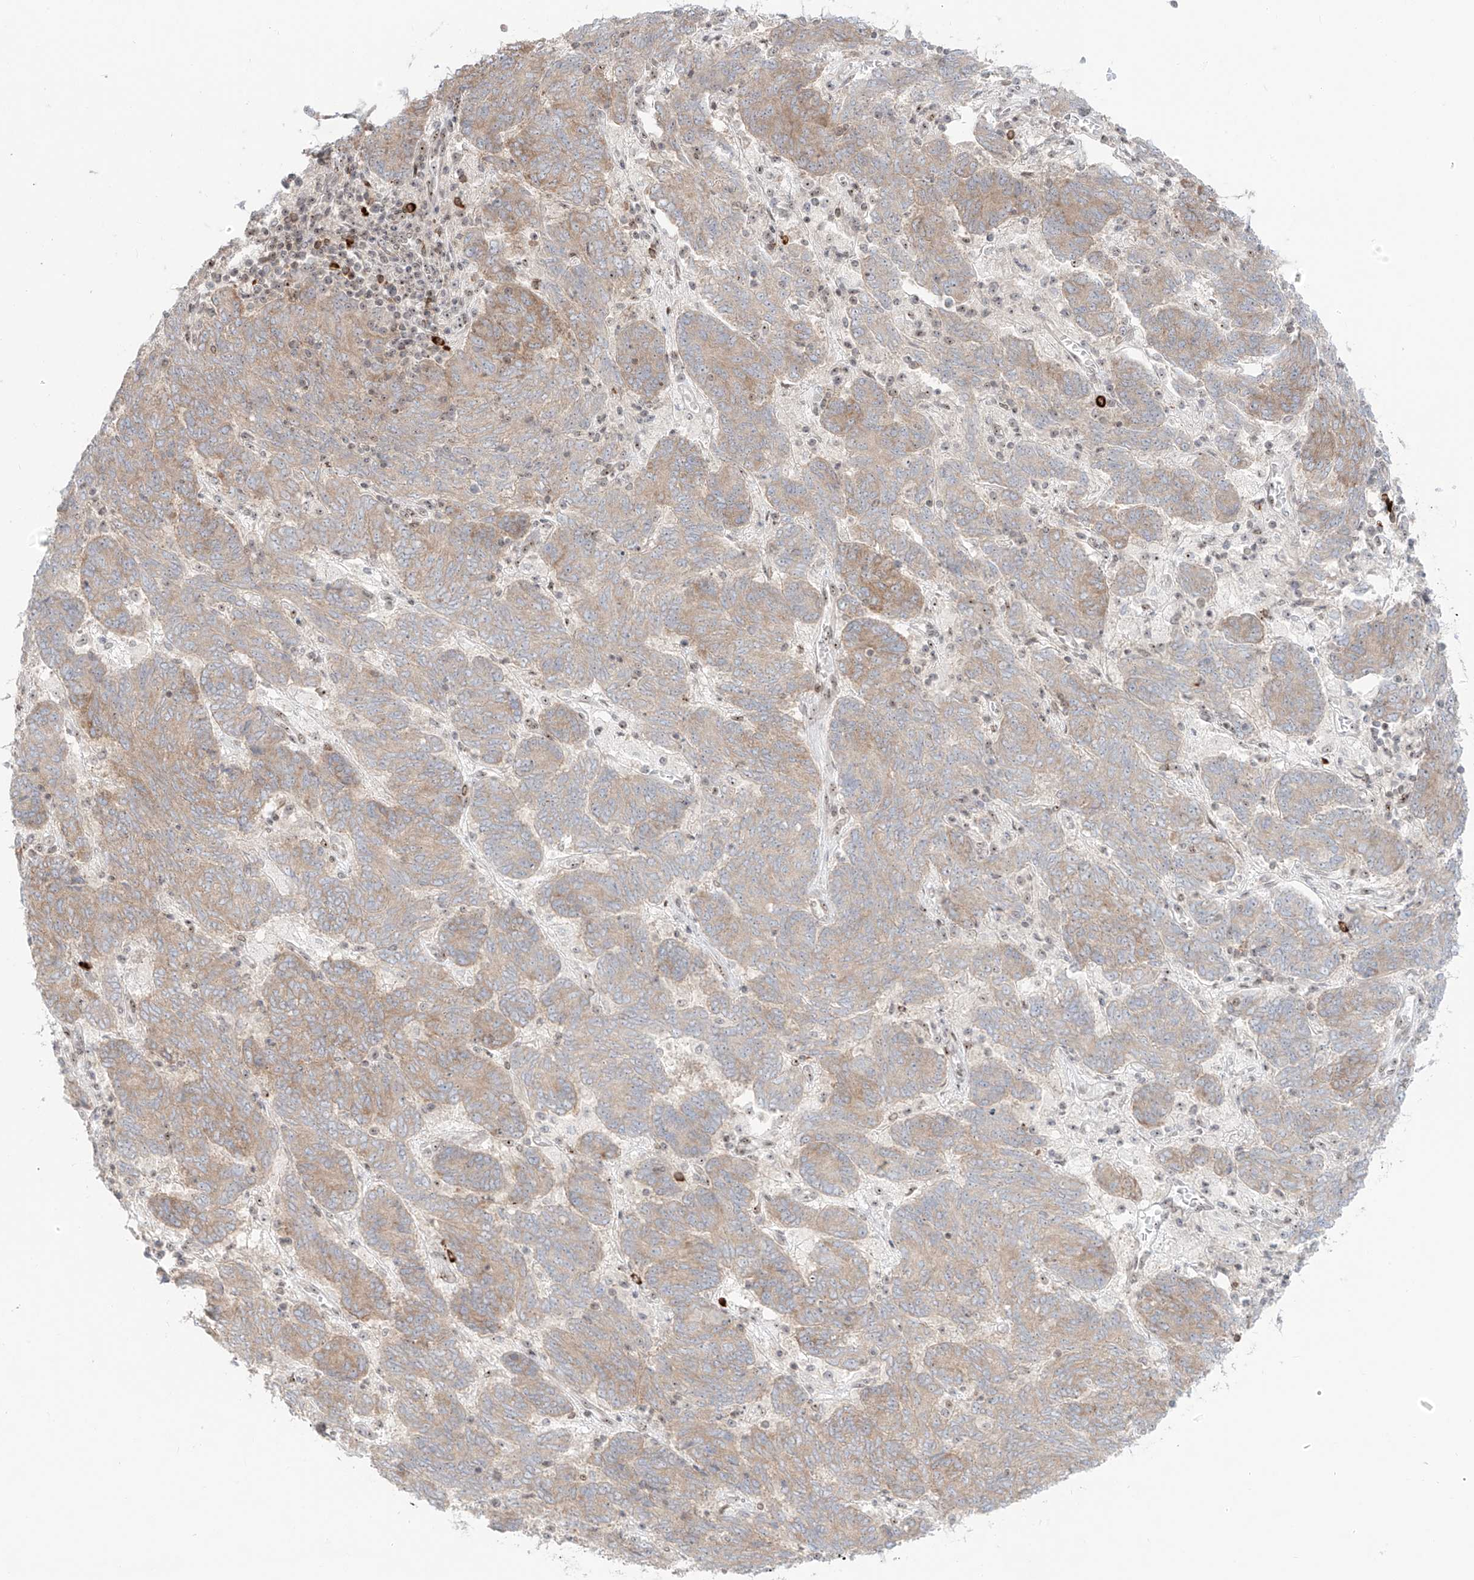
{"staining": {"intensity": "moderate", "quantity": "25%-75%", "location": "cytoplasmic/membranous"}, "tissue": "endometrial cancer", "cell_type": "Tumor cells", "image_type": "cancer", "snomed": [{"axis": "morphology", "description": "Adenocarcinoma, NOS"}, {"axis": "topography", "description": "Endometrium"}], "caption": "Protein staining displays moderate cytoplasmic/membranous staining in about 25%-75% of tumor cells in endometrial cancer (adenocarcinoma).", "gene": "ZNF512", "patient": {"sex": "female", "age": 80}}